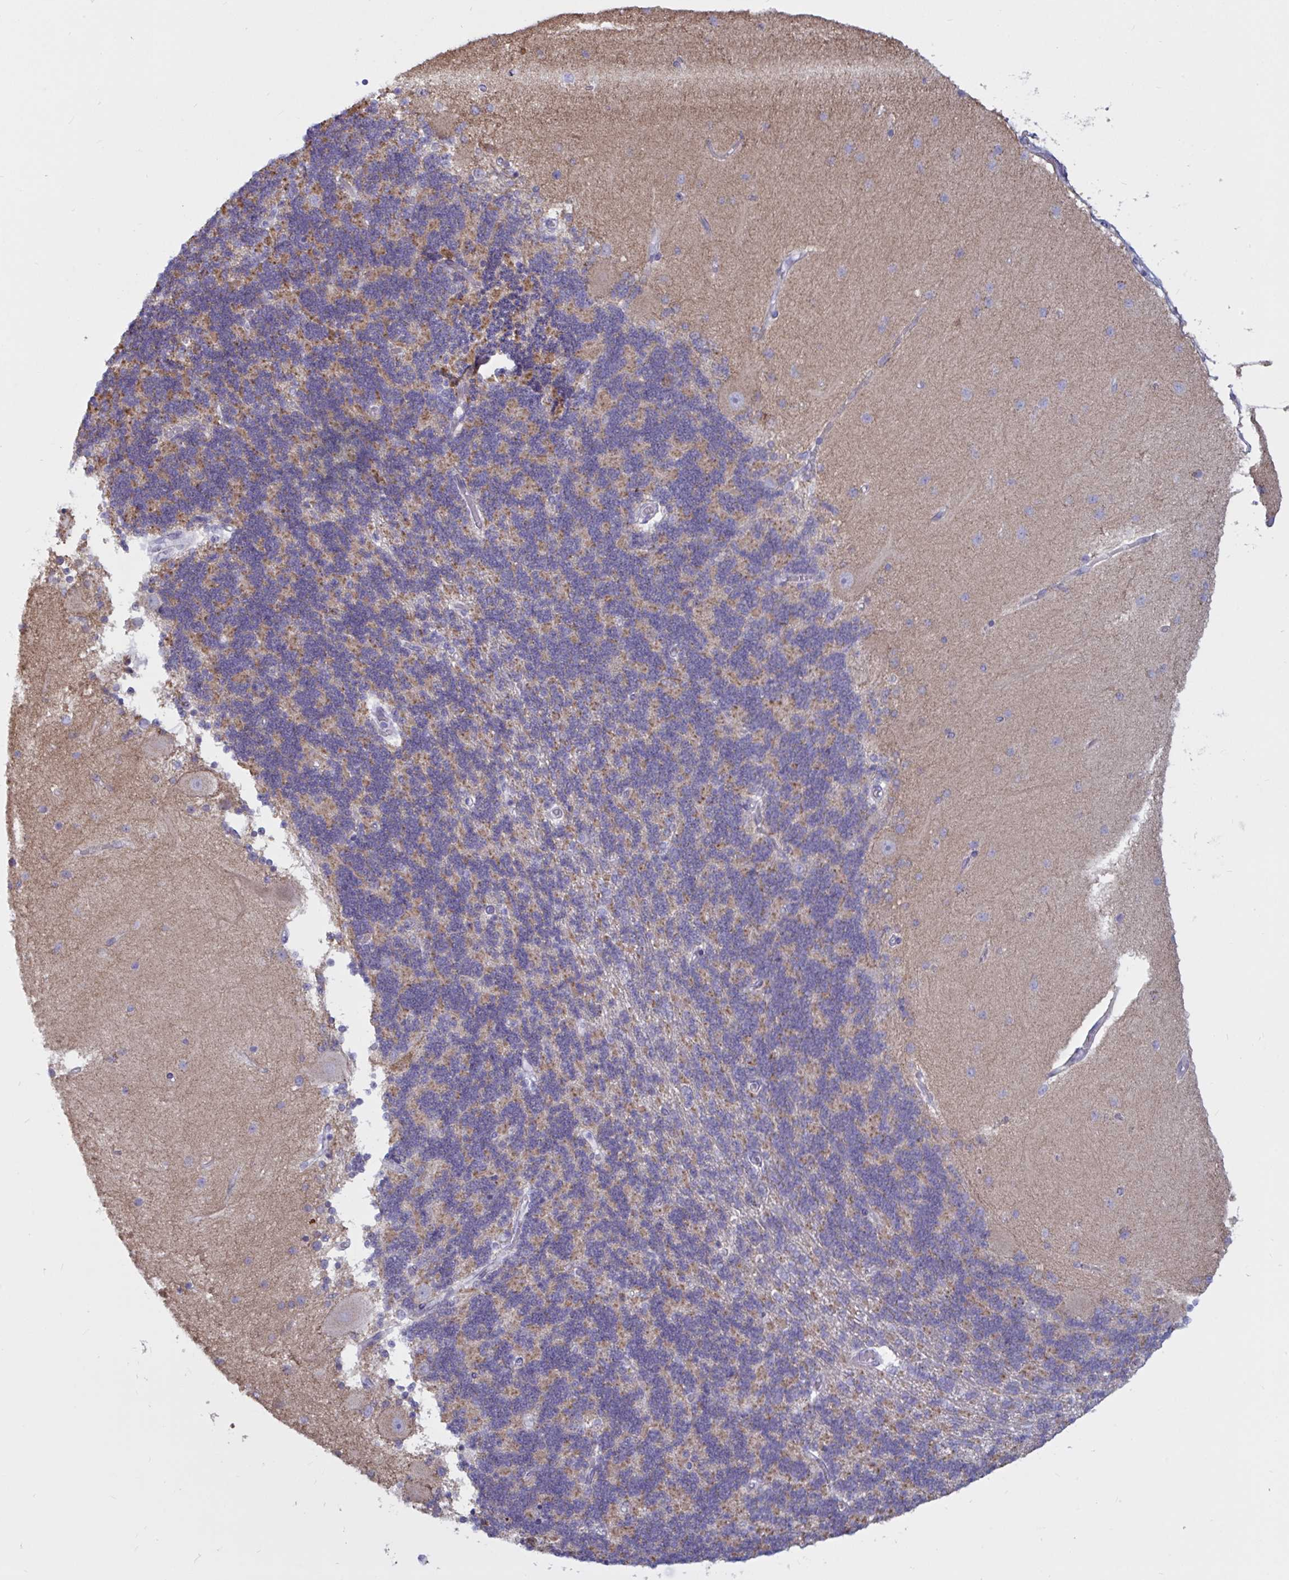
{"staining": {"intensity": "moderate", "quantity": "25%-75%", "location": "cytoplasmic/membranous"}, "tissue": "cerebellum", "cell_type": "Cells in granular layer", "image_type": "normal", "snomed": [{"axis": "morphology", "description": "Normal tissue, NOS"}, {"axis": "topography", "description": "Cerebellum"}], "caption": "Immunohistochemistry photomicrograph of unremarkable cerebellum stained for a protein (brown), which demonstrates medium levels of moderate cytoplasmic/membranous staining in about 25%-75% of cells in granular layer.", "gene": "ATG9A", "patient": {"sex": "female", "age": 54}}